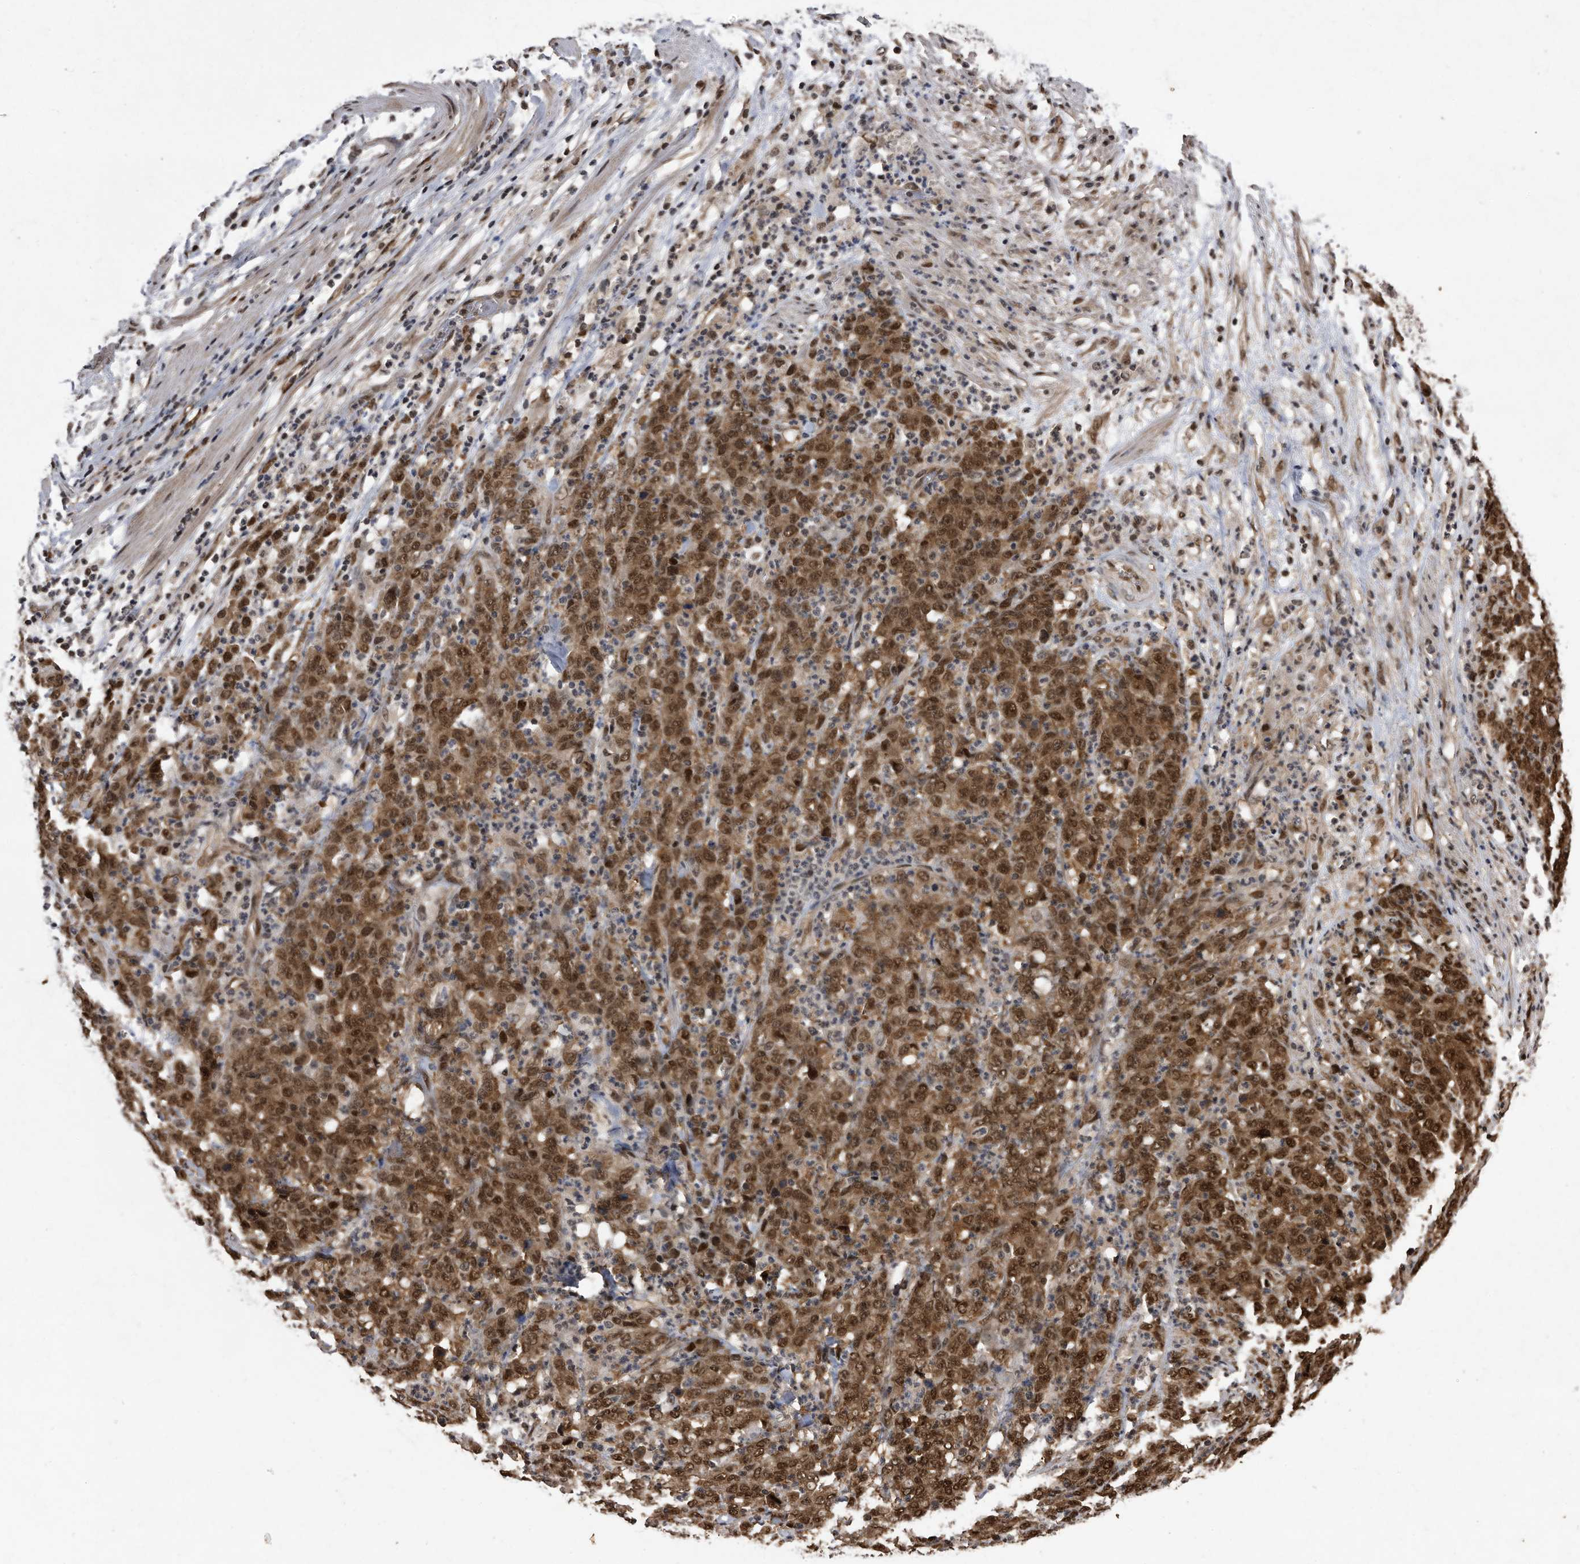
{"staining": {"intensity": "strong", "quantity": ">75%", "location": "cytoplasmic/membranous,nuclear"}, "tissue": "stomach cancer", "cell_type": "Tumor cells", "image_type": "cancer", "snomed": [{"axis": "morphology", "description": "Adenocarcinoma, NOS"}, {"axis": "topography", "description": "Stomach, lower"}], "caption": "IHC of stomach cancer shows high levels of strong cytoplasmic/membranous and nuclear expression in approximately >75% of tumor cells.", "gene": "RAD23B", "patient": {"sex": "female", "age": 71}}